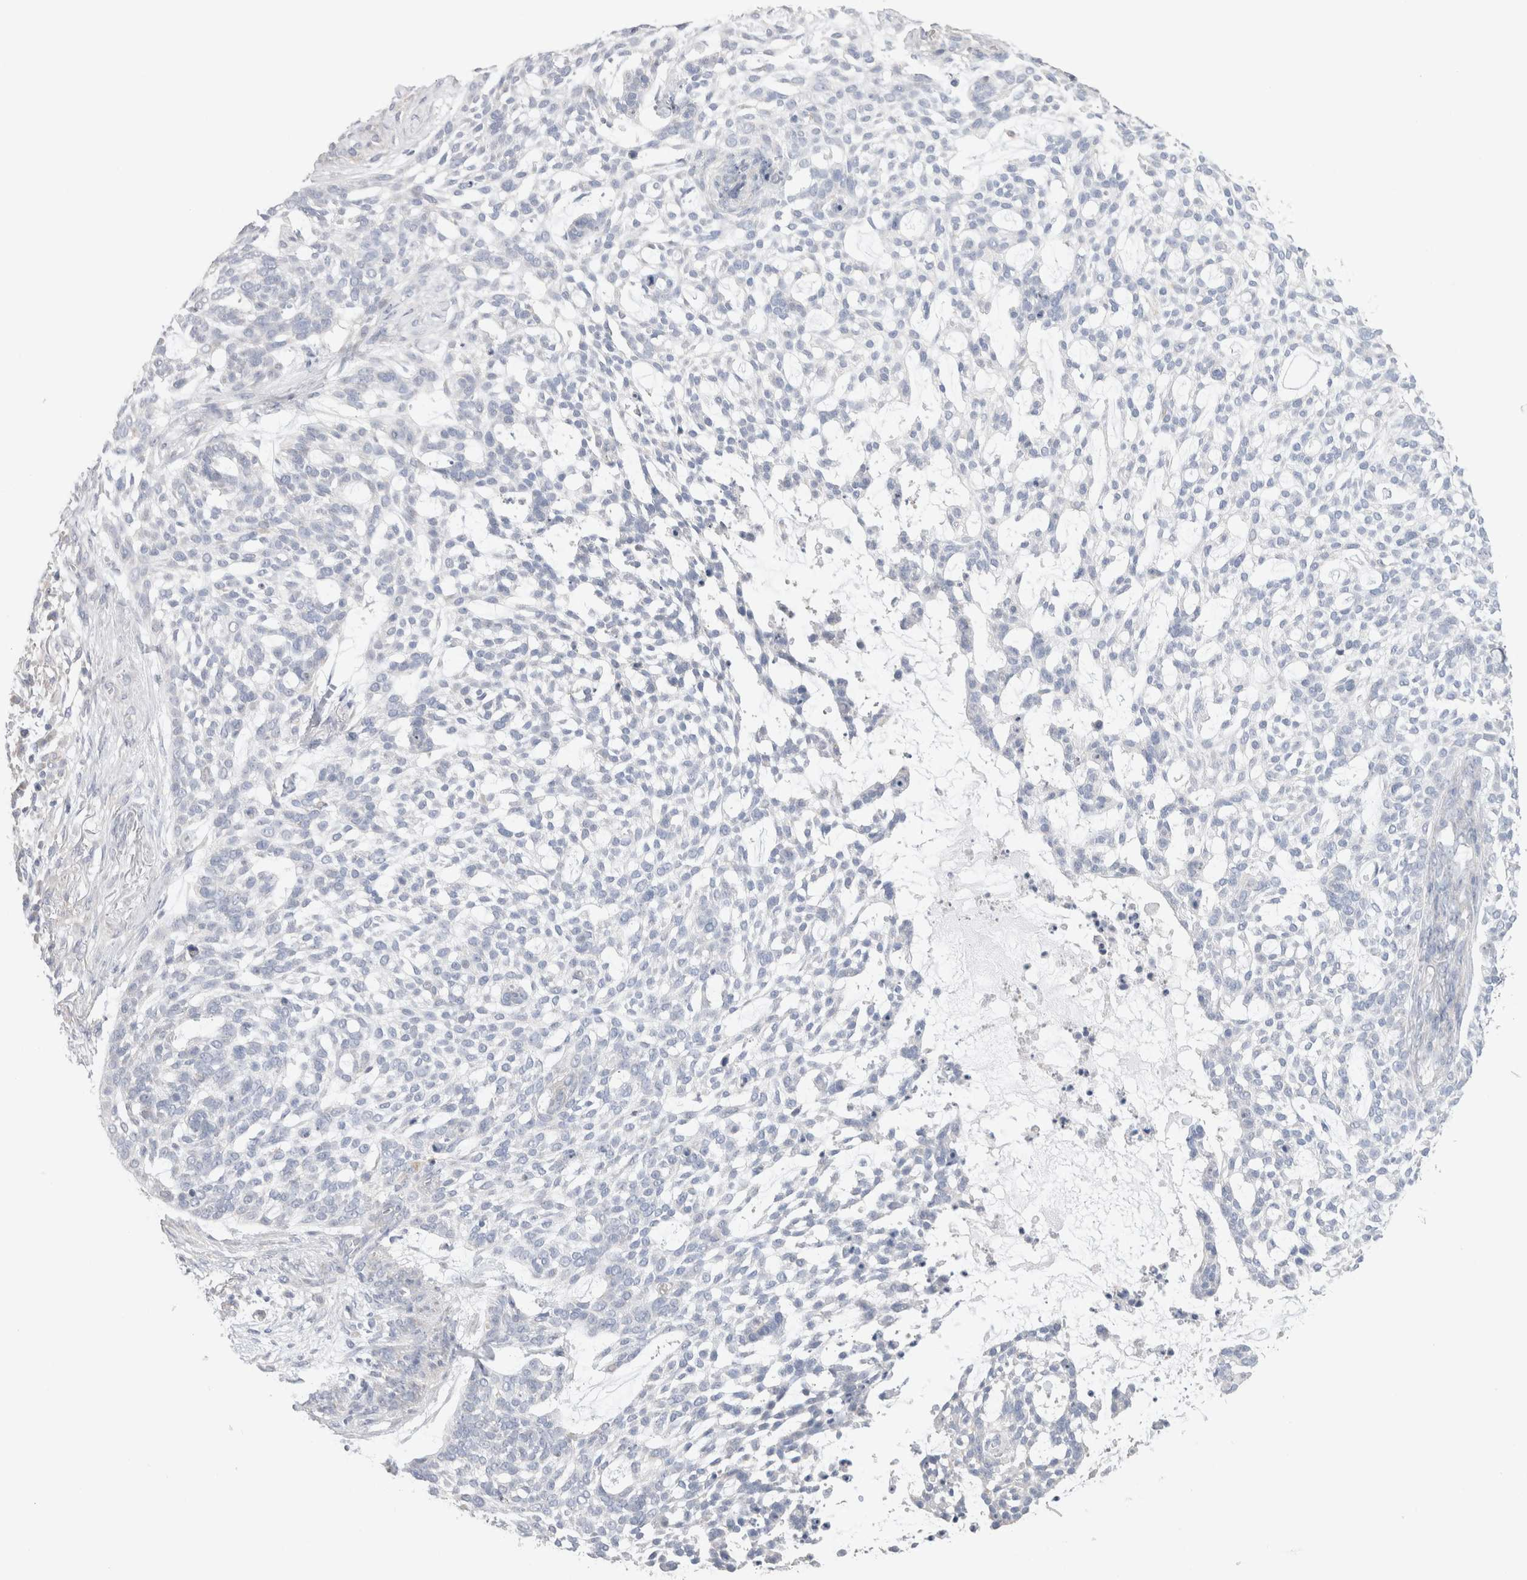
{"staining": {"intensity": "negative", "quantity": "none", "location": "none"}, "tissue": "skin cancer", "cell_type": "Tumor cells", "image_type": "cancer", "snomed": [{"axis": "morphology", "description": "Basal cell carcinoma"}, {"axis": "topography", "description": "Skin"}], "caption": "Tumor cells show no significant staining in skin basal cell carcinoma. (Stains: DAB (3,3'-diaminobenzidine) immunohistochemistry (IHC) with hematoxylin counter stain, Microscopy: brightfield microscopy at high magnification).", "gene": "DMD", "patient": {"sex": "female", "age": 64}}